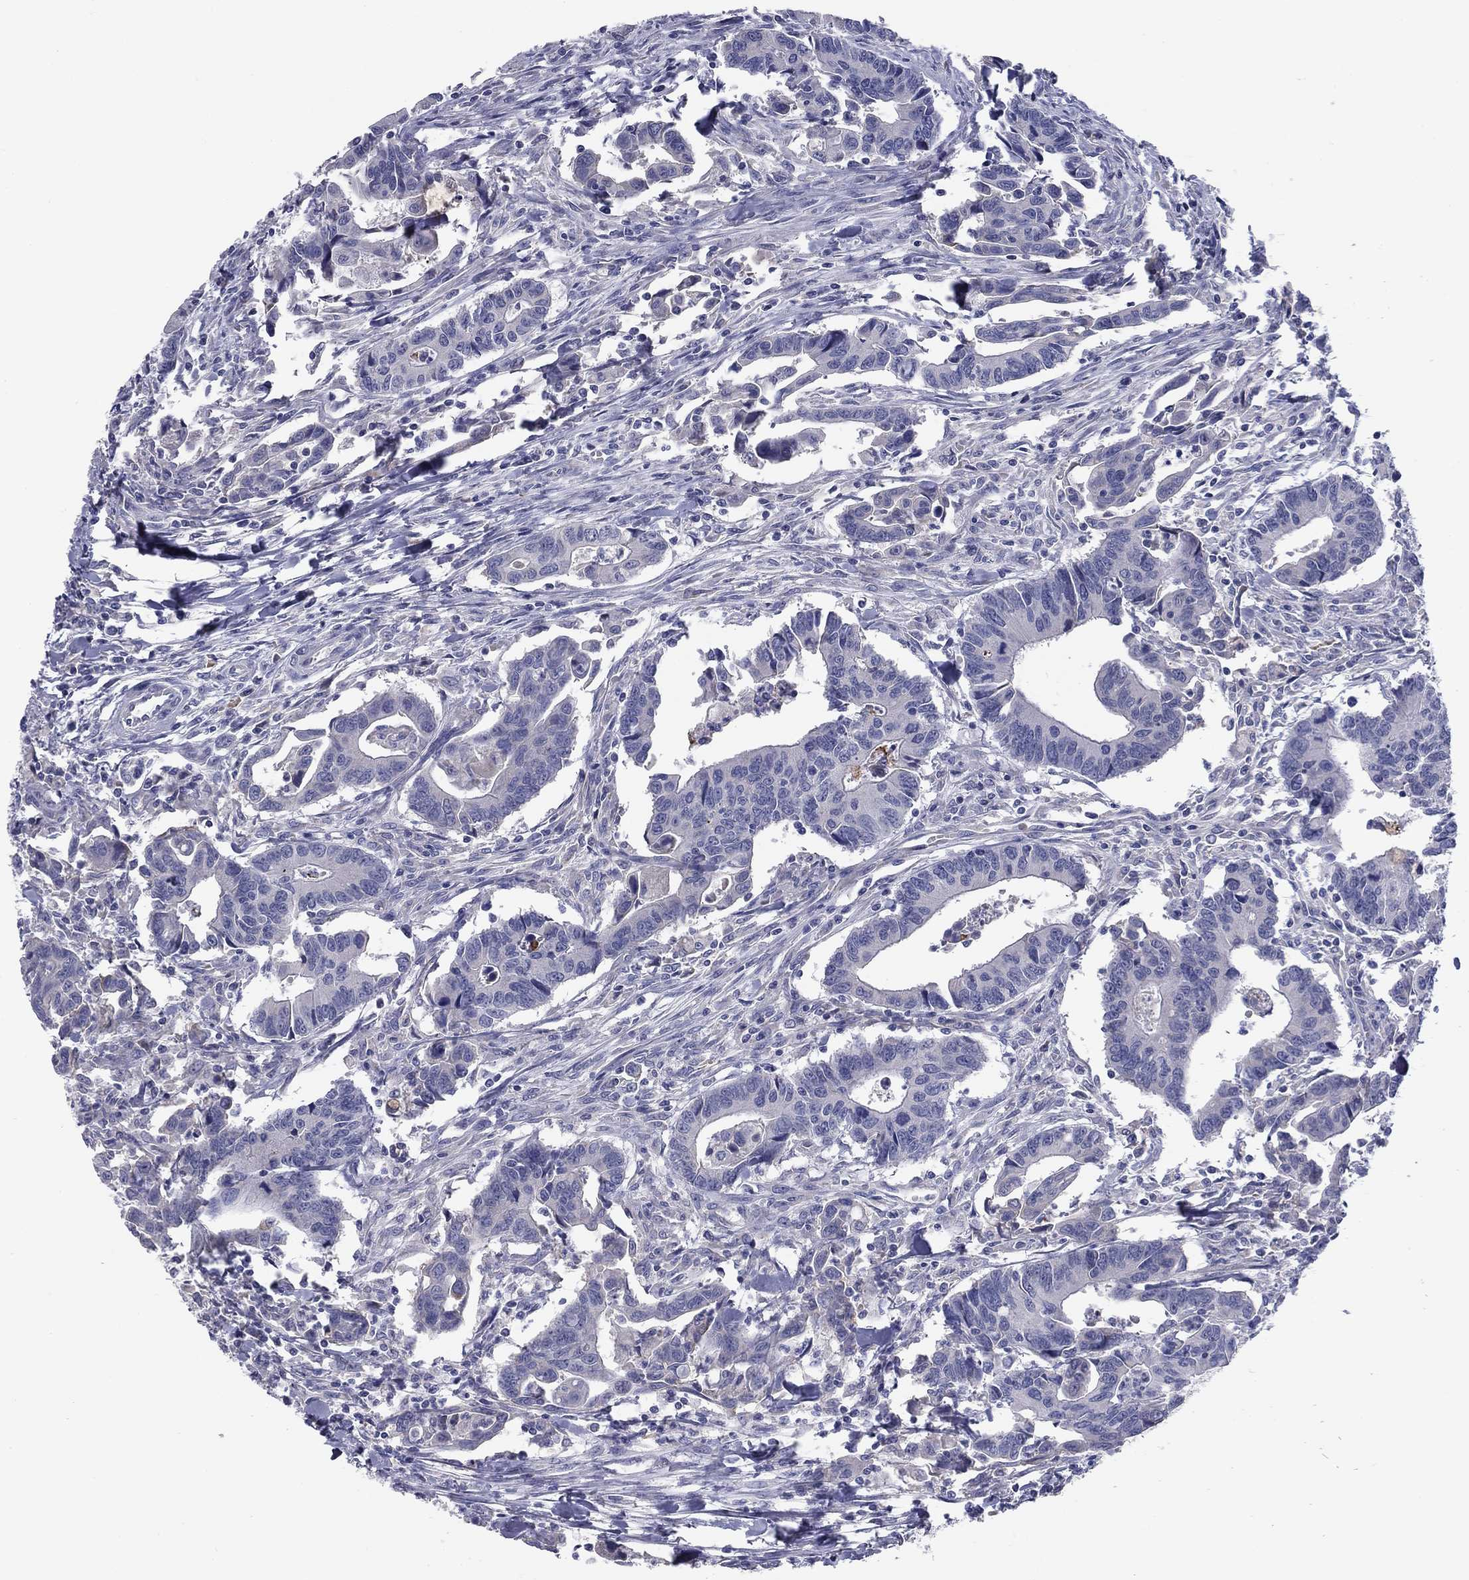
{"staining": {"intensity": "negative", "quantity": "none", "location": "none"}, "tissue": "colorectal cancer", "cell_type": "Tumor cells", "image_type": "cancer", "snomed": [{"axis": "morphology", "description": "Adenocarcinoma, NOS"}, {"axis": "topography", "description": "Rectum"}], "caption": "IHC histopathology image of neoplastic tissue: colorectal adenocarcinoma stained with DAB (3,3'-diaminobenzidine) shows no significant protein expression in tumor cells.", "gene": "GRK7", "patient": {"sex": "male", "age": 67}}